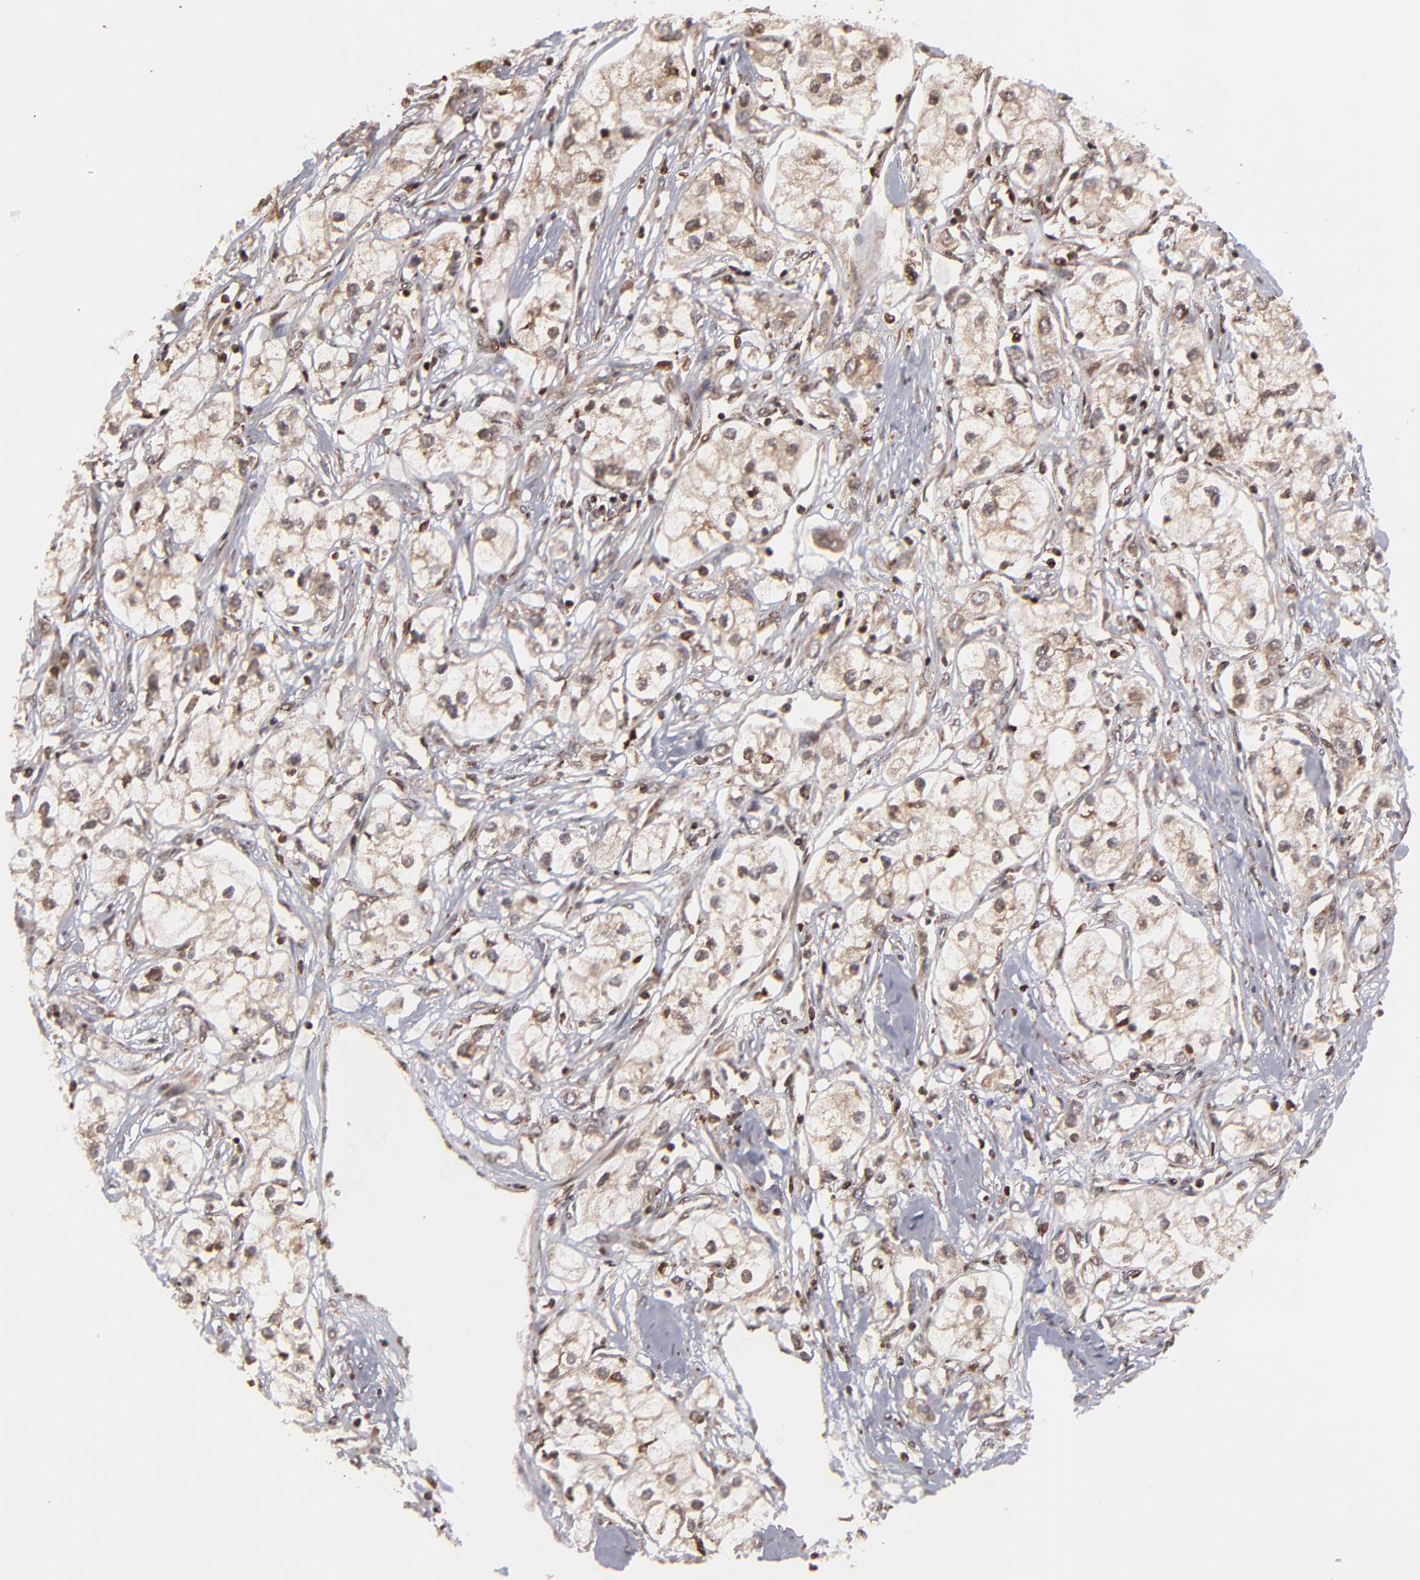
{"staining": {"intensity": "weak", "quantity": ">75%", "location": "cytoplasmic/membranous,nuclear"}, "tissue": "renal cancer", "cell_type": "Tumor cells", "image_type": "cancer", "snomed": [{"axis": "morphology", "description": "Adenocarcinoma, NOS"}, {"axis": "topography", "description": "Kidney"}], "caption": "Approximately >75% of tumor cells in human renal cancer show weak cytoplasmic/membranous and nuclear protein expression as visualized by brown immunohistochemical staining.", "gene": "RGS6", "patient": {"sex": "male", "age": 57}}